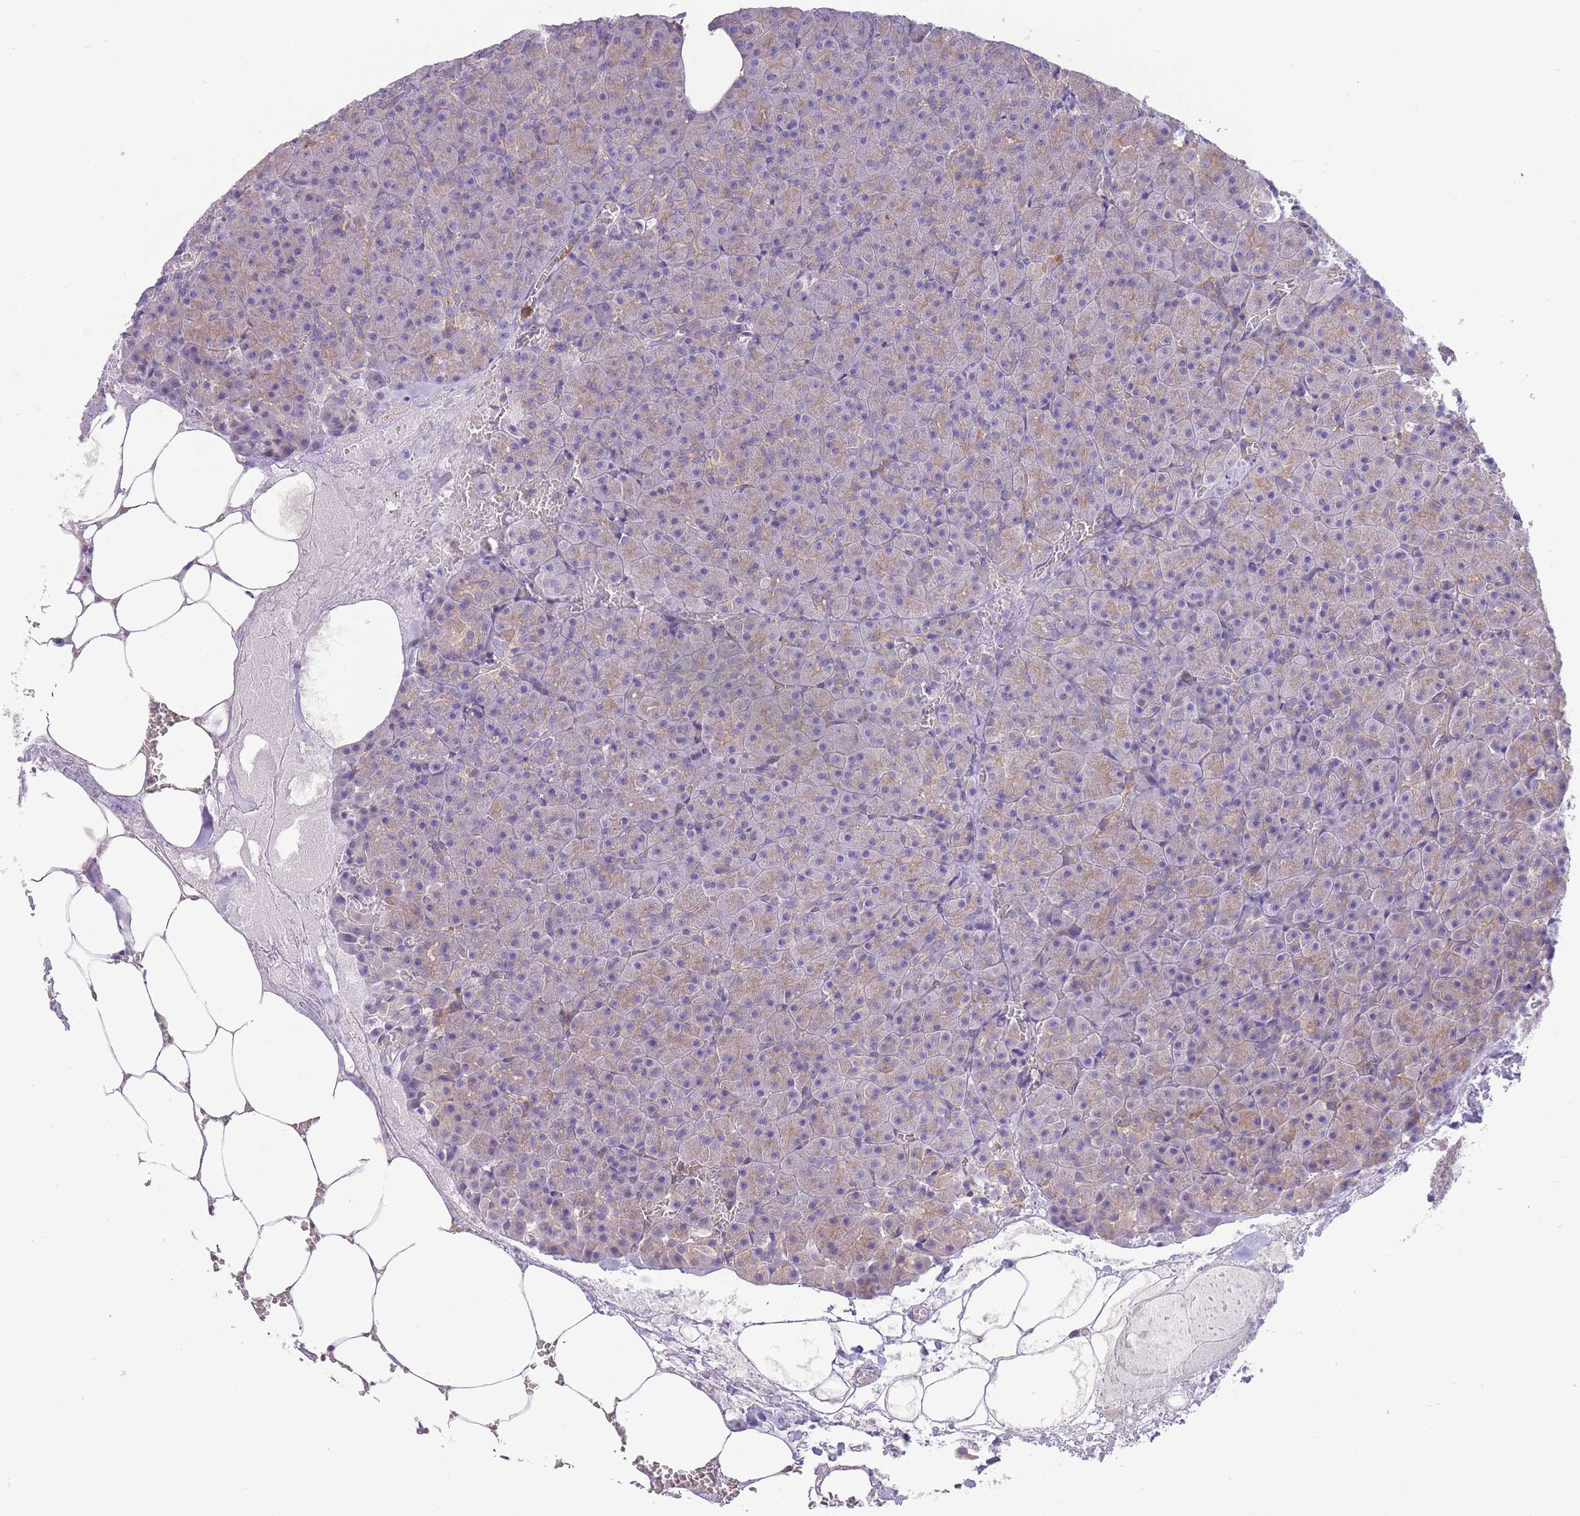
{"staining": {"intensity": "weak", "quantity": "<25%", "location": "cytoplasmic/membranous"}, "tissue": "pancreas", "cell_type": "Exocrine glandular cells", "image_type": "normal", "snomed": [{"axis": "morphology", "description": "Normal tissue, NOS"}, {"axis": "topography", "description": "Pancreas"}], "caption": "This is an immunohistochemistry photomicrograph of normal human pancreas. There is no expression in exocrine glandular cells.", "gene": "PRKAR1A", "patient": {"sex": "female", "age": 74}}